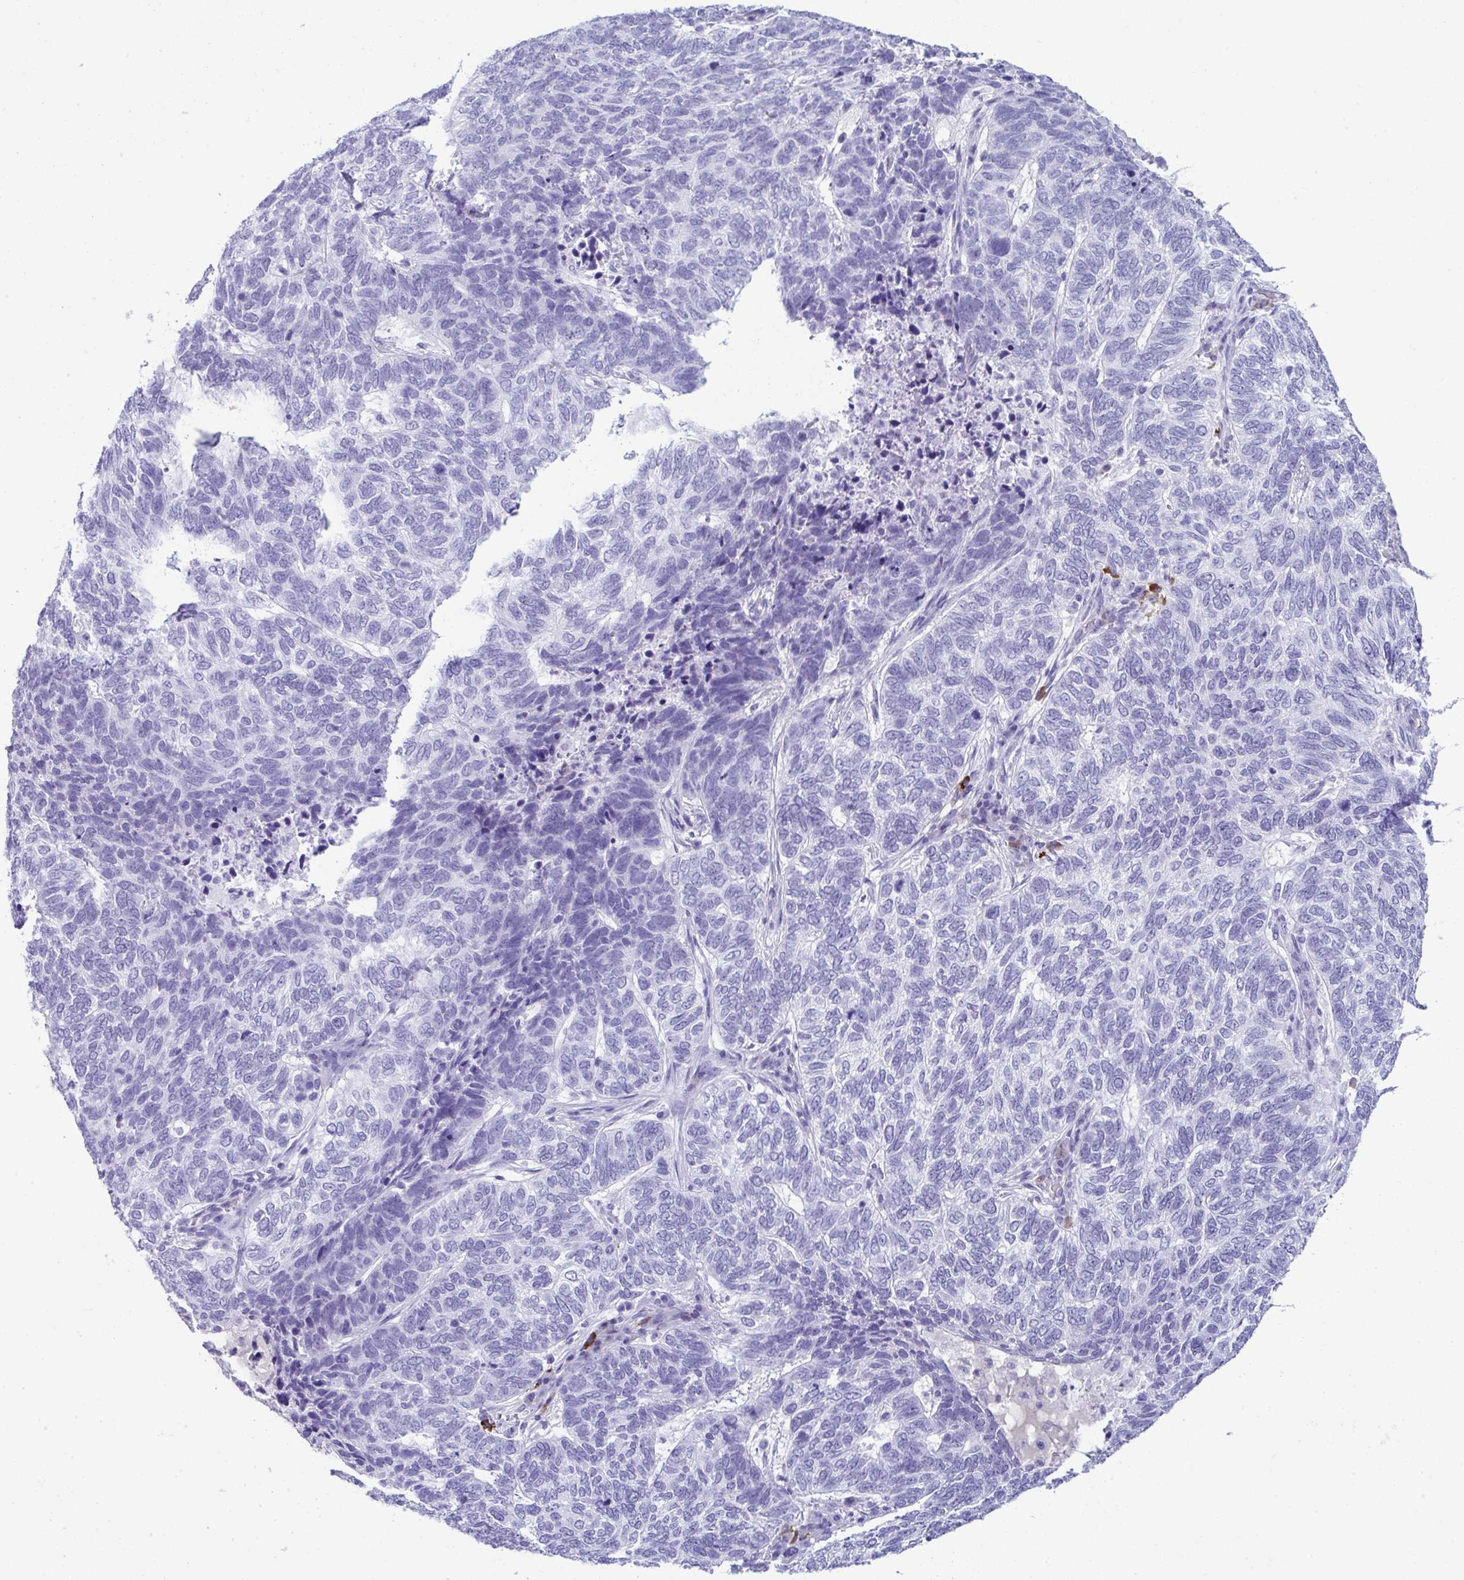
{"staining": {"intensity": "negative", "quantity": "none", "location": "none"}, "tissue": "skin cancer", "cell_type": "Tumor cells", "image_type": "cancer", "snomed": [{"axis": "morphology", "description": "Basal cell carcinoma"}, {"axis": "topography", "description": "Skin"}], "caption": "A high-resolution photomicrograph shows immunohistochemistry staining of skin basal cell carcinoma, which demonstrates no significant staining in tumor cells.", "gene": "JCHAIN", "patient": {"sex": "female", "age": 65}}